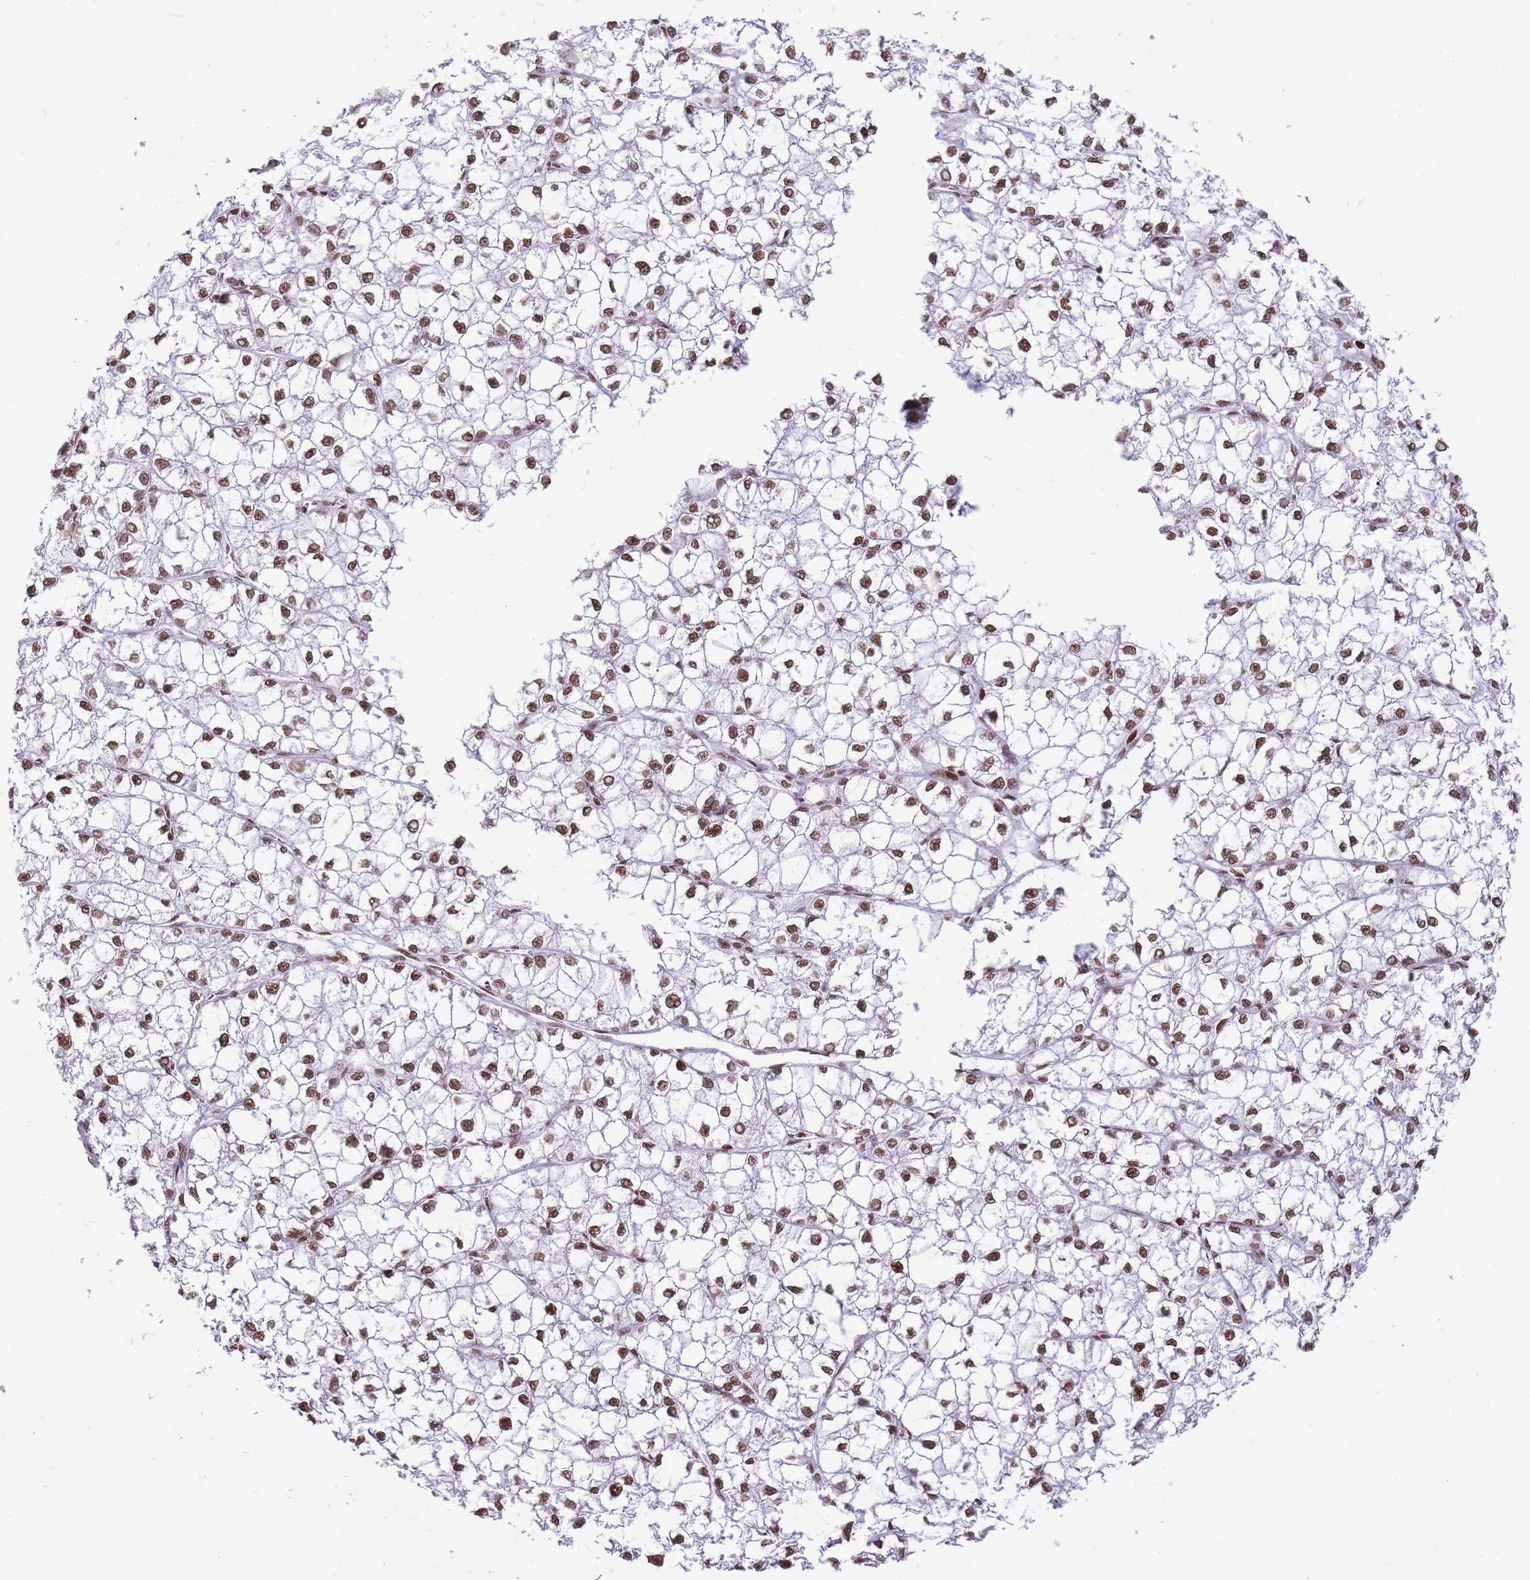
{"staining": {"intensity": "moderate", "quantity": ">75%", "location": "nuclear"}, "tissue": "liver cancer", "cell_type": "Tumor cells", "image_type": "cancer", "snomed": [{"axis": "morphology", "description": "Carcinoma, Hepatocellular, NOS"}, {"axis": "topography", "description": "Liver"}], "caption": "Protein staining of liver hepatocellular carcinoma tissue shows moderate nuclear expression in about >75% of tumor cells.", "gene": "SHISAL1", "patient": {"sex": "female", "age": 43}}